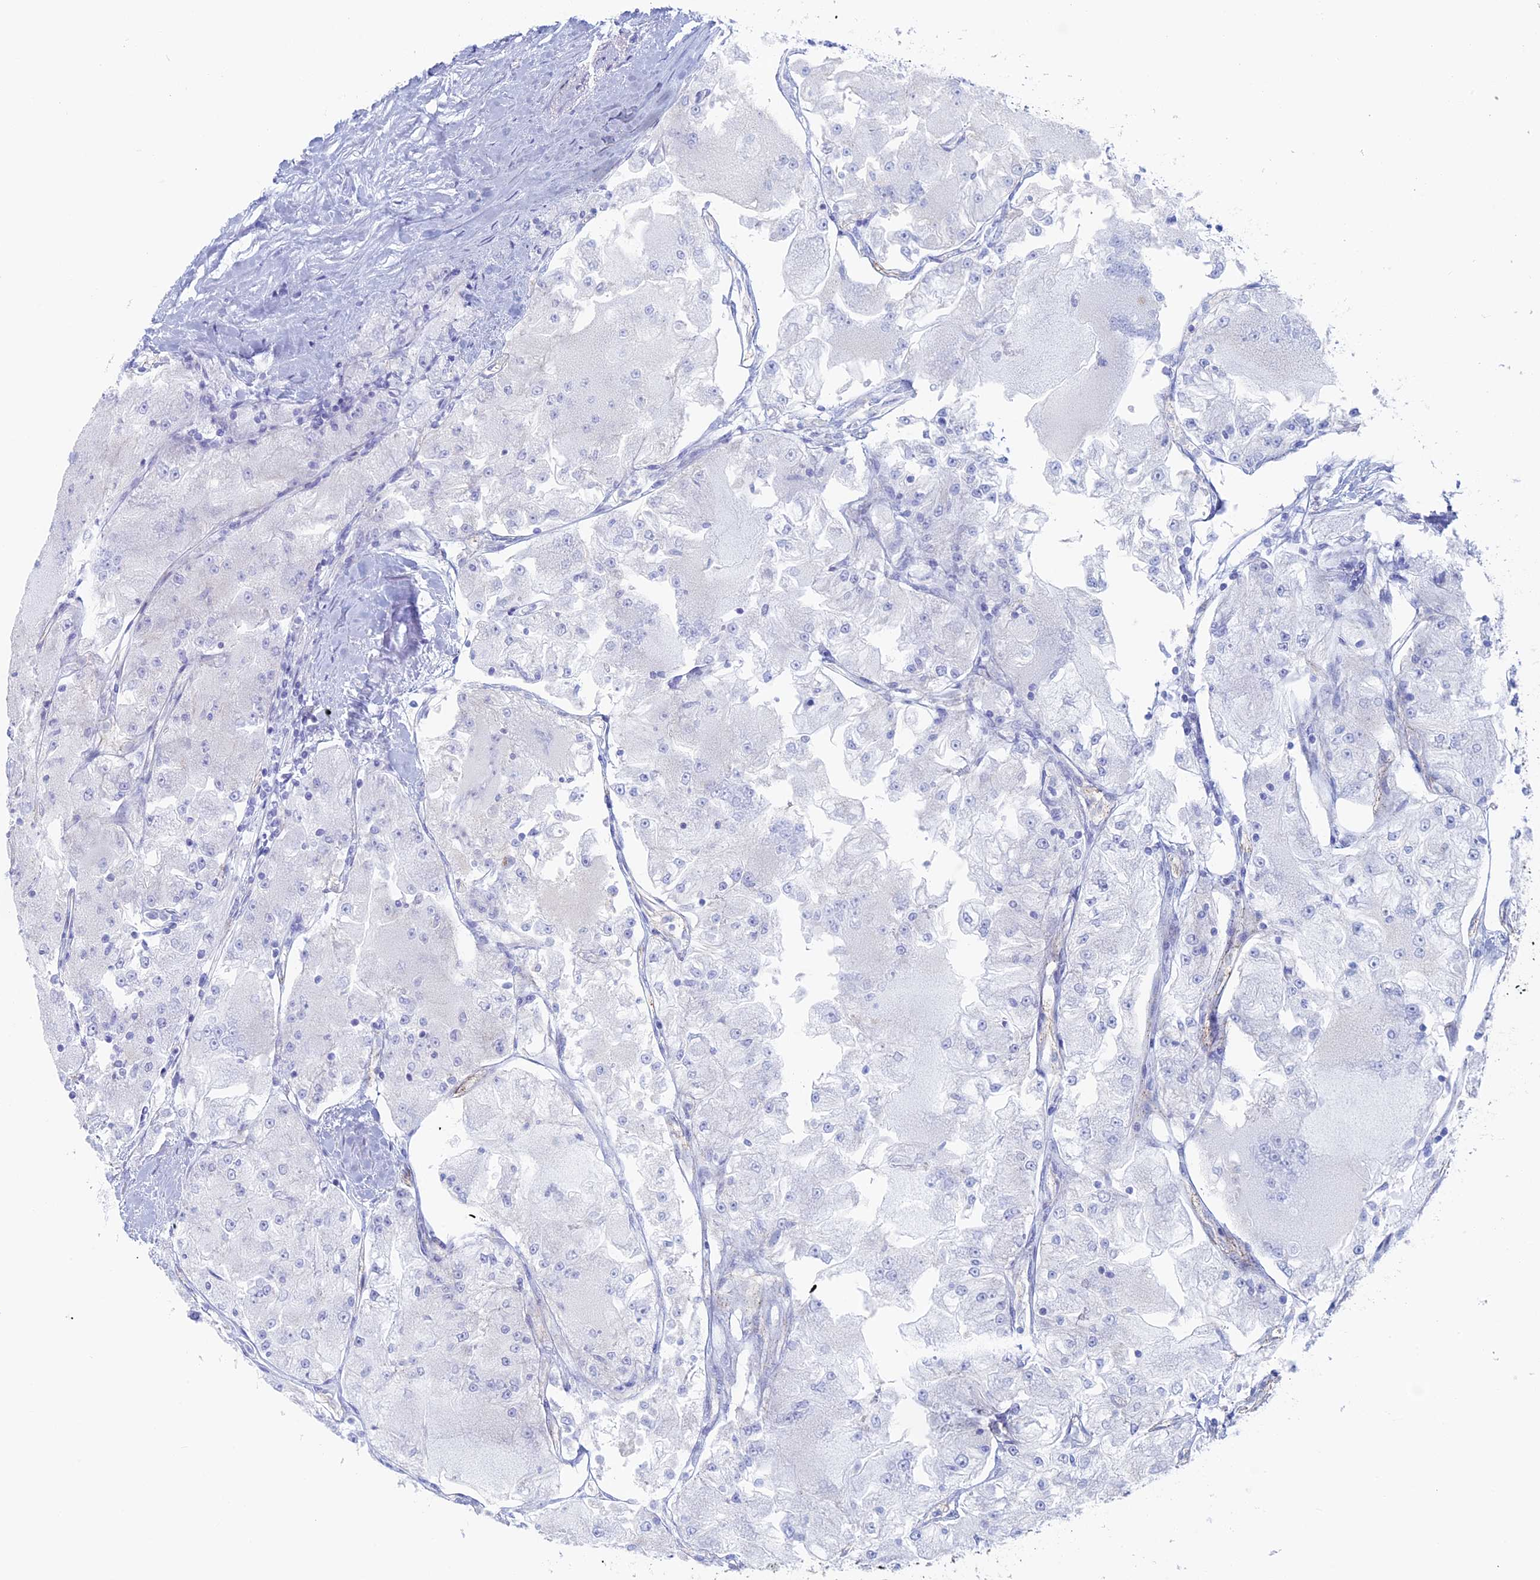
{"staining": {"intensity": "negative", "quantity": "none", "location": "none"}, "tissue": "renal cancer", "cell_type": "Tumor cells", "image_type": "cancer", "snomed": [{"axis": "morphology", "description": "Adenocarcinoma, NOS"}, {"axis": "topography", "description": "Kidney"}], "caption": "The immunohistochemistry (IHC) image has no significant expression in tumor cells of renal adenocarcinoma tissue. (DAB (3,3'-diaminobenzidine) immunohistochemistry (IHC) visualized using brightfield microscopy, high magnification).", "gene": "MAGEB6", "patient": {"sex": "female", "age": 72}}